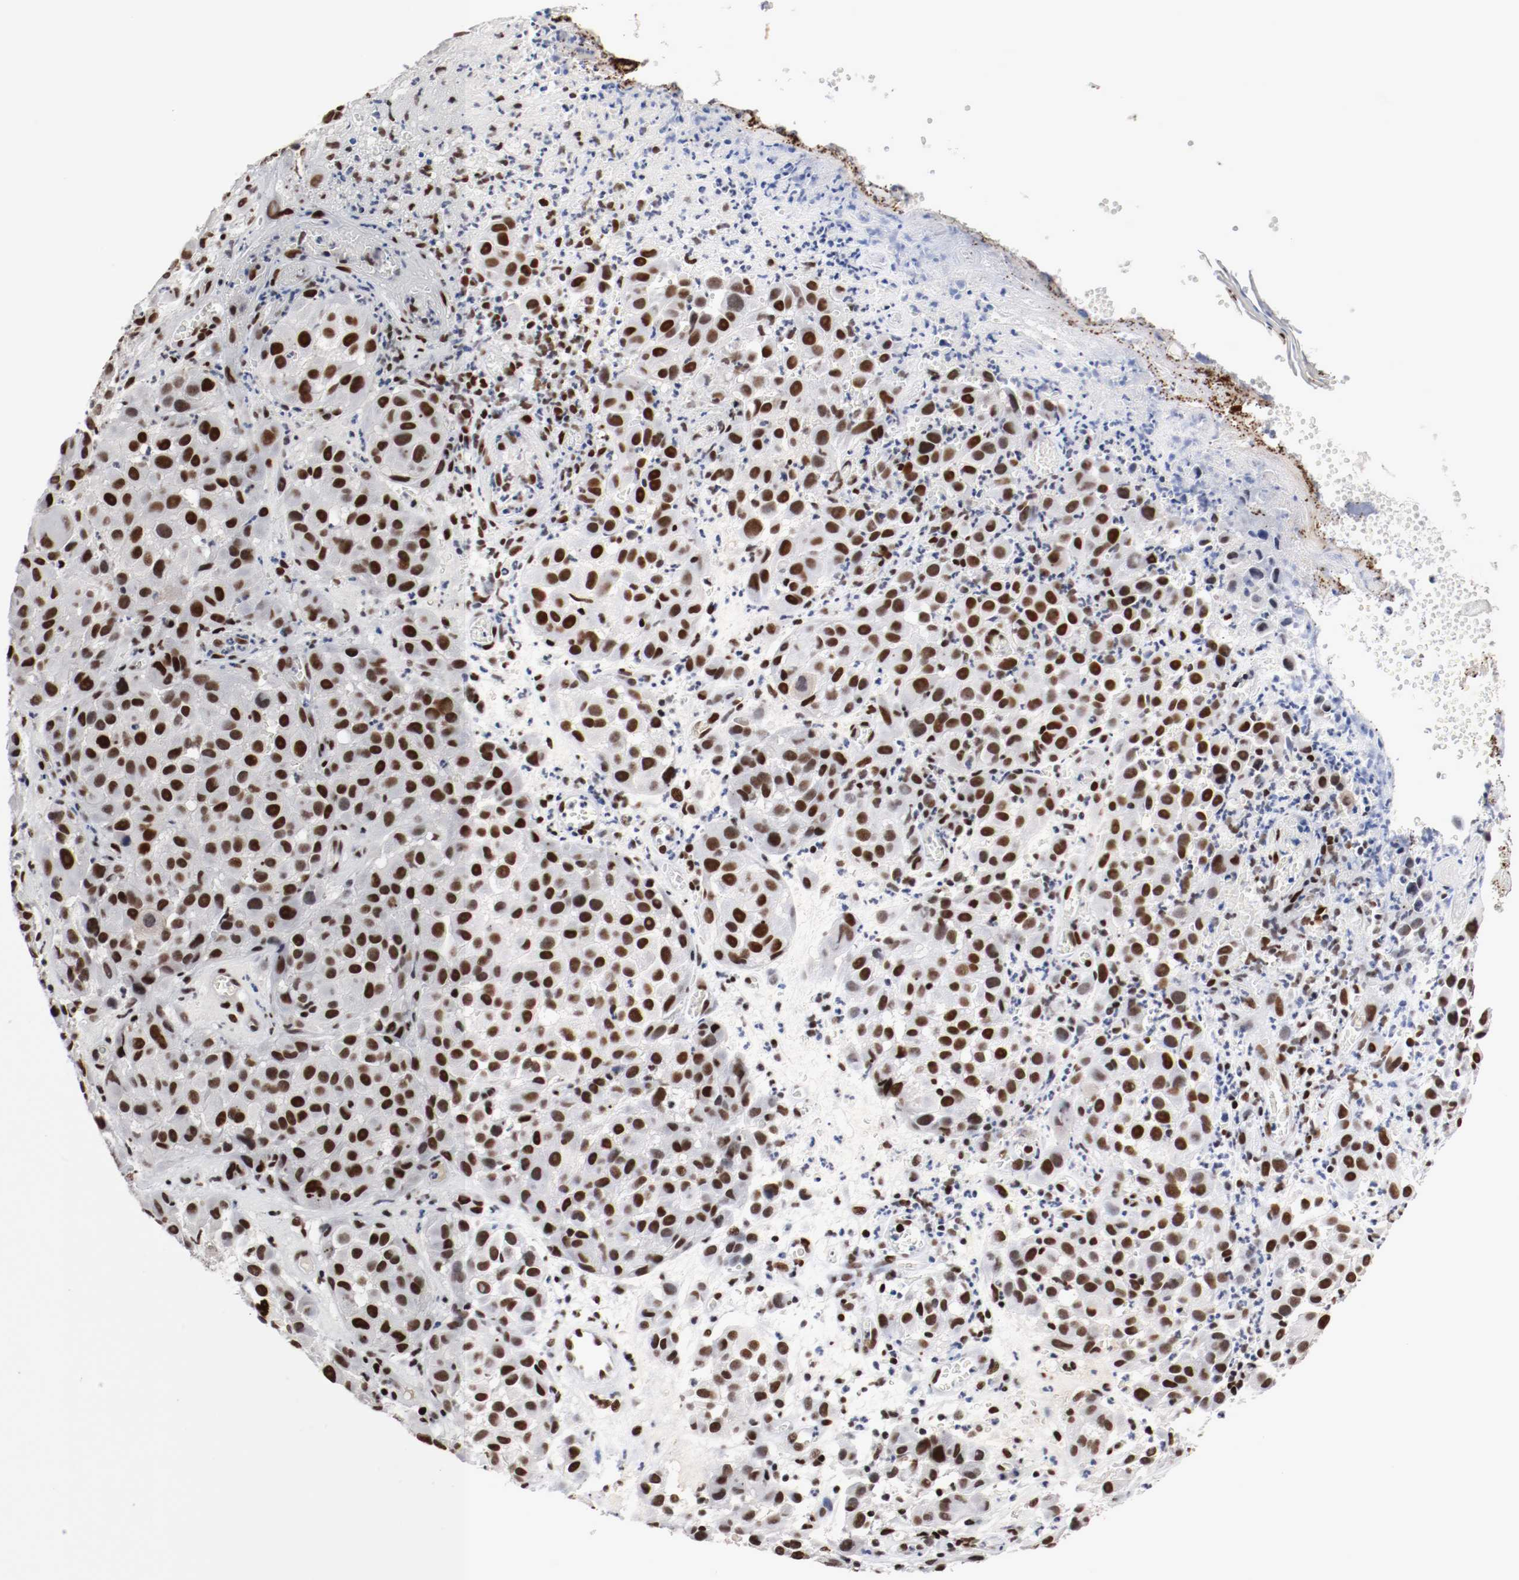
{"staining": {"intensity": "strong", "quantity": ">75%", "location": "nuclear"}, "tissue": "melanoma", "cell_type": "Tumor cells", "image_type": "cancer", "snomed": [{"axis": "morphology", "description": "Malignant melanoma, NOS"}, {"axis": "topography", "description": "Skin"}], "caption": "Tumor cells show high levels of strong nuclear staining in approximately >75% of cells in human melanoma.", "gene": "MEF2D", "patient": {"sex": "female", "age": 21}}